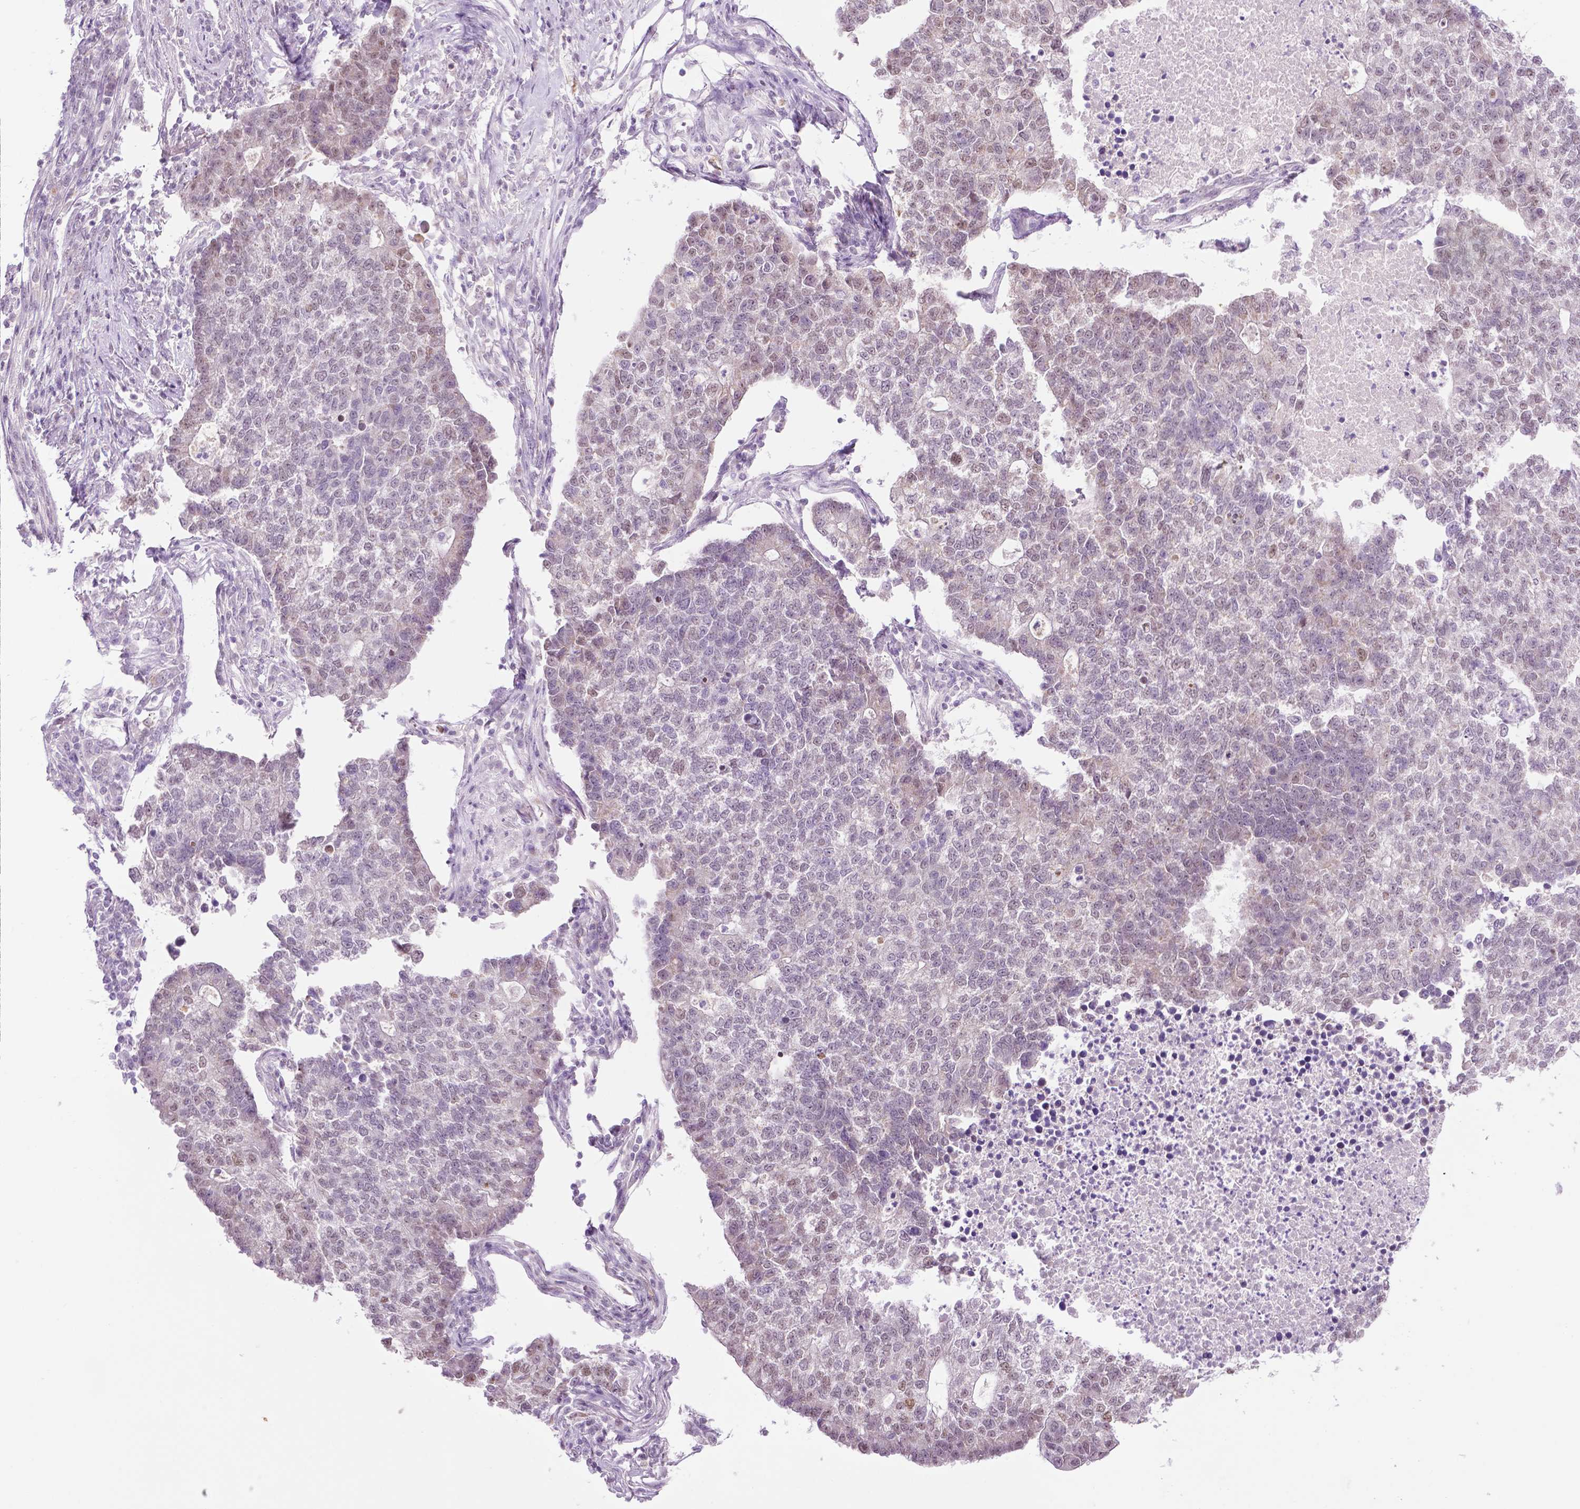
{"staining": {"intensity": "negative", "quantity": "none", "location": "none"}, "tissue": "lung cancer", "cell_type": "Tumor cells", "image_type": "cancer", "snomed": [{"axis": "morphology", "description": "Adenocarcinoma, NOS"}, {"axis": "topography", "description": "Lung"}], "caption": "This photomicrograph is of lung adenocarcinoma stained with immunohistochemistry to label a protein in brown with the nuclei are counter-stained blue. There is no staining in tumor cells. (Immunohistochemistry (ihc), brightfield microscopy, high magnification).", "gene": "COL23A1", "patient": {"sex": "male", "age": 57}}